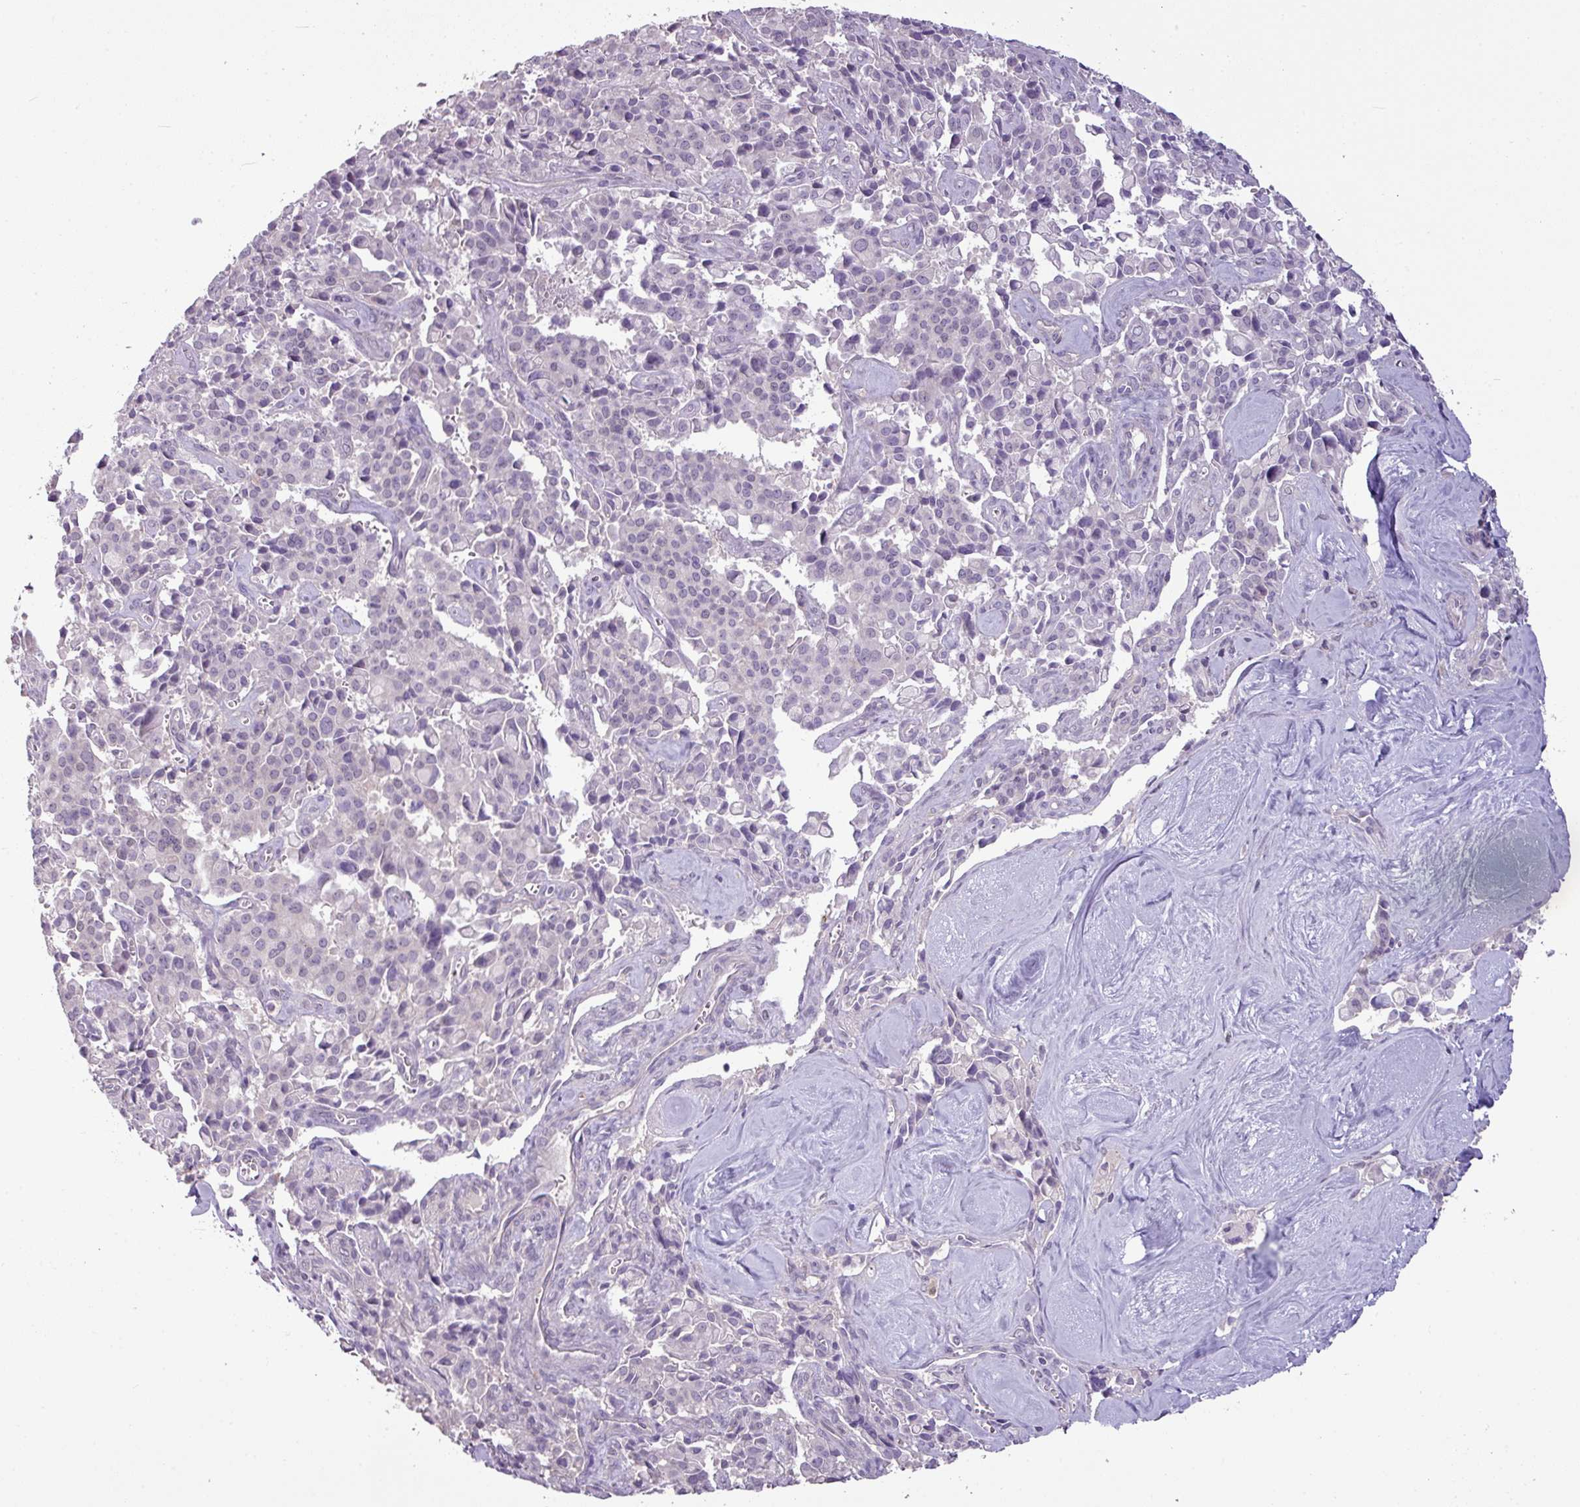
{"staining": {"intensity": "negative", "quantity": "none", "location": "none"}, "tissue": "pancreatic cancer", "cell_type": "Tumor cells", "image_type": "cancer", "snomed": [{"axis": "morphology", "description": "Adenocarcinoma, NOS"}, {"axis": "topography", "description": "Pancreas"}], "caption": "Adenocarcinoma (pancreatic) was stained to show a protein in brown. There is no significant staining in tumor cells.", "gene": "TTLL12", "patient": {"sex": "male", "age": 65}}